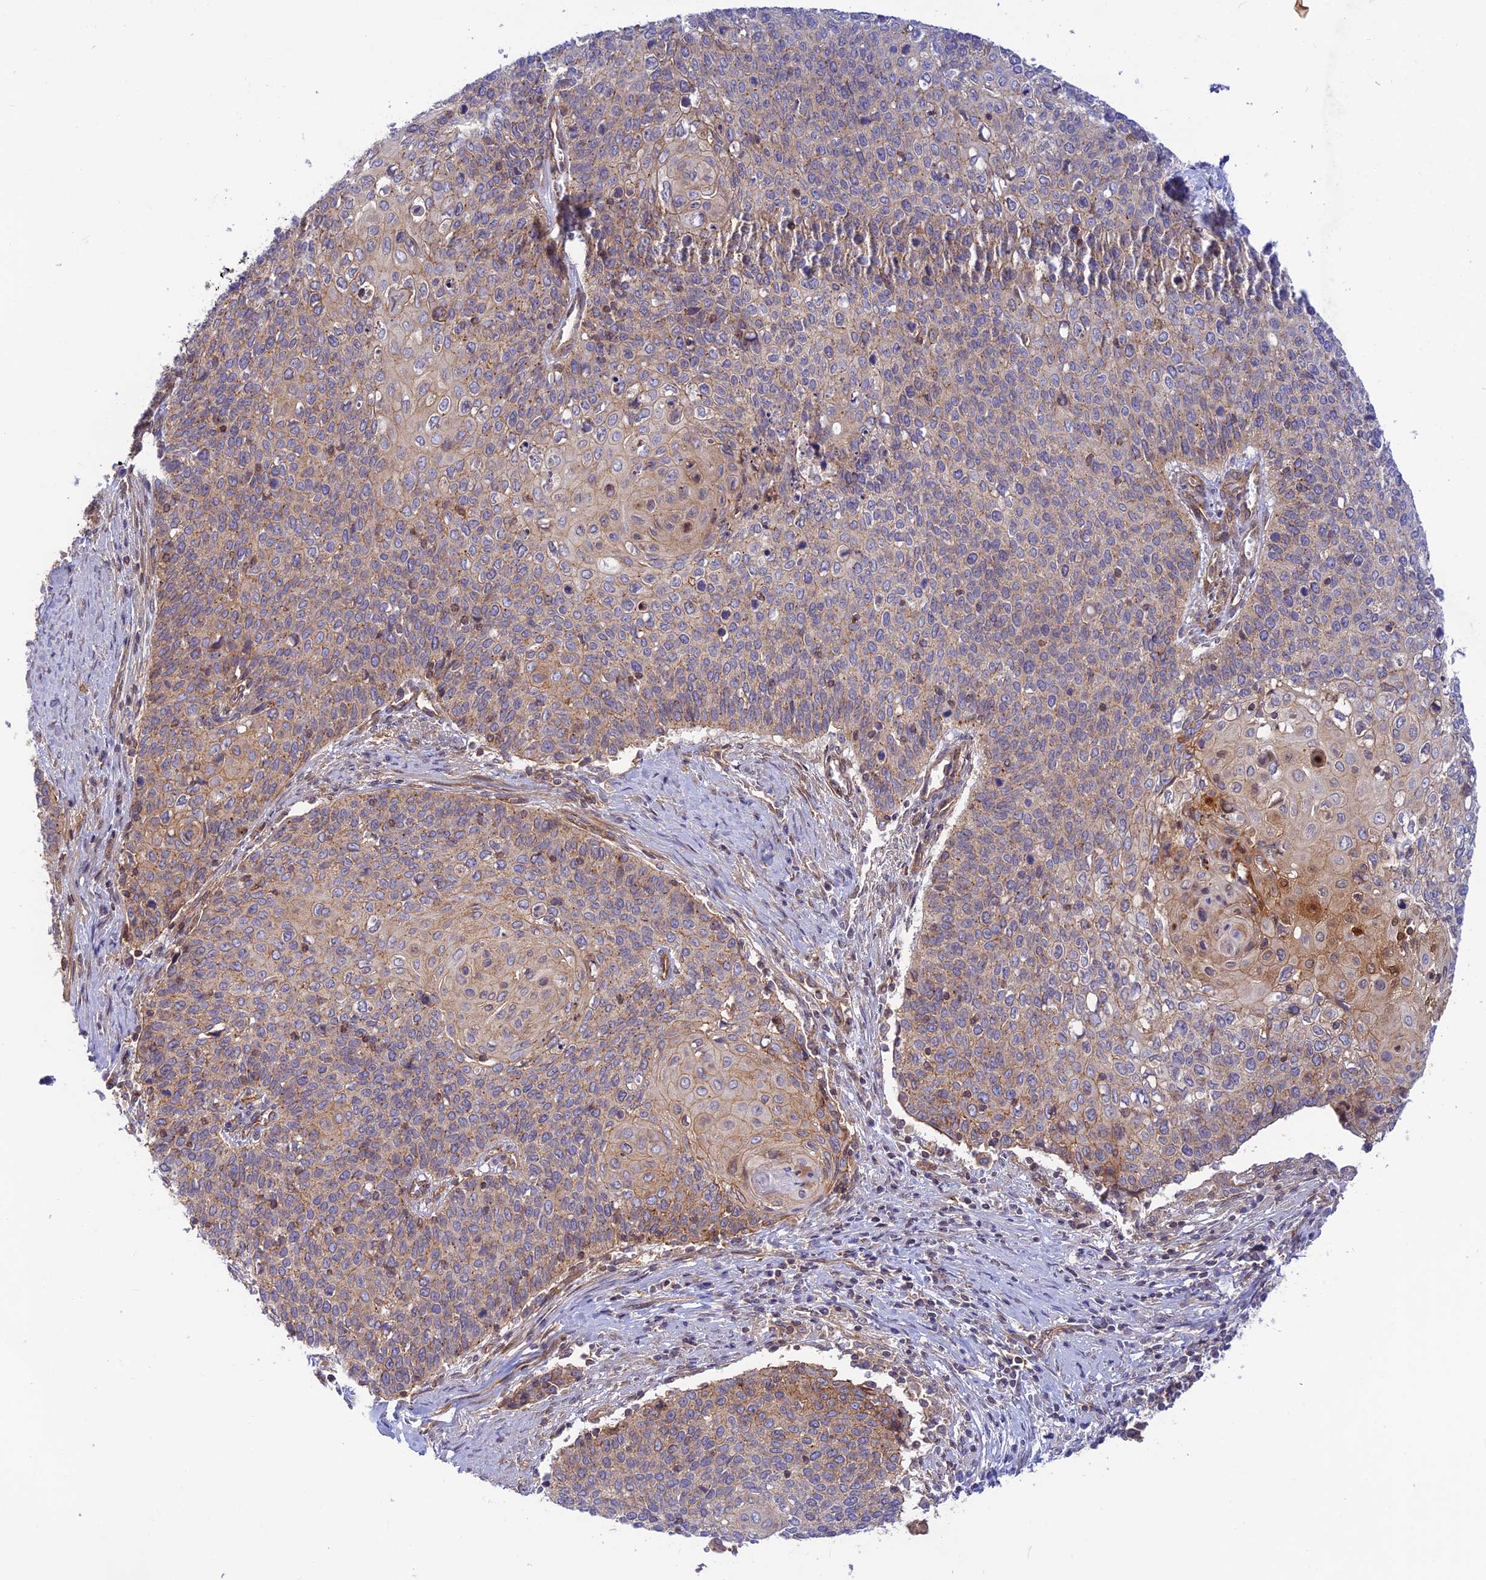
{"staining": {"intensity": "weak", "quantity": ">75%", "location": "cytoplasmic/membranous"}, "tissue": "cervical cancer", "cell_type": "Tumor cells", "image_type": "cancer", "snomed": [{"axis": "morphology", "description": "Squamous cell carcinoma, NOS"}, {"axis": "topography", "description": "Cervix"}], "caption": "Human cervical cancer (squamous cell carcinoma) stained with a protein marker reveals weak staining in tumor cells.", "gene": "PPP1R12C", "patient": {"sex": "female", "age": 39}}